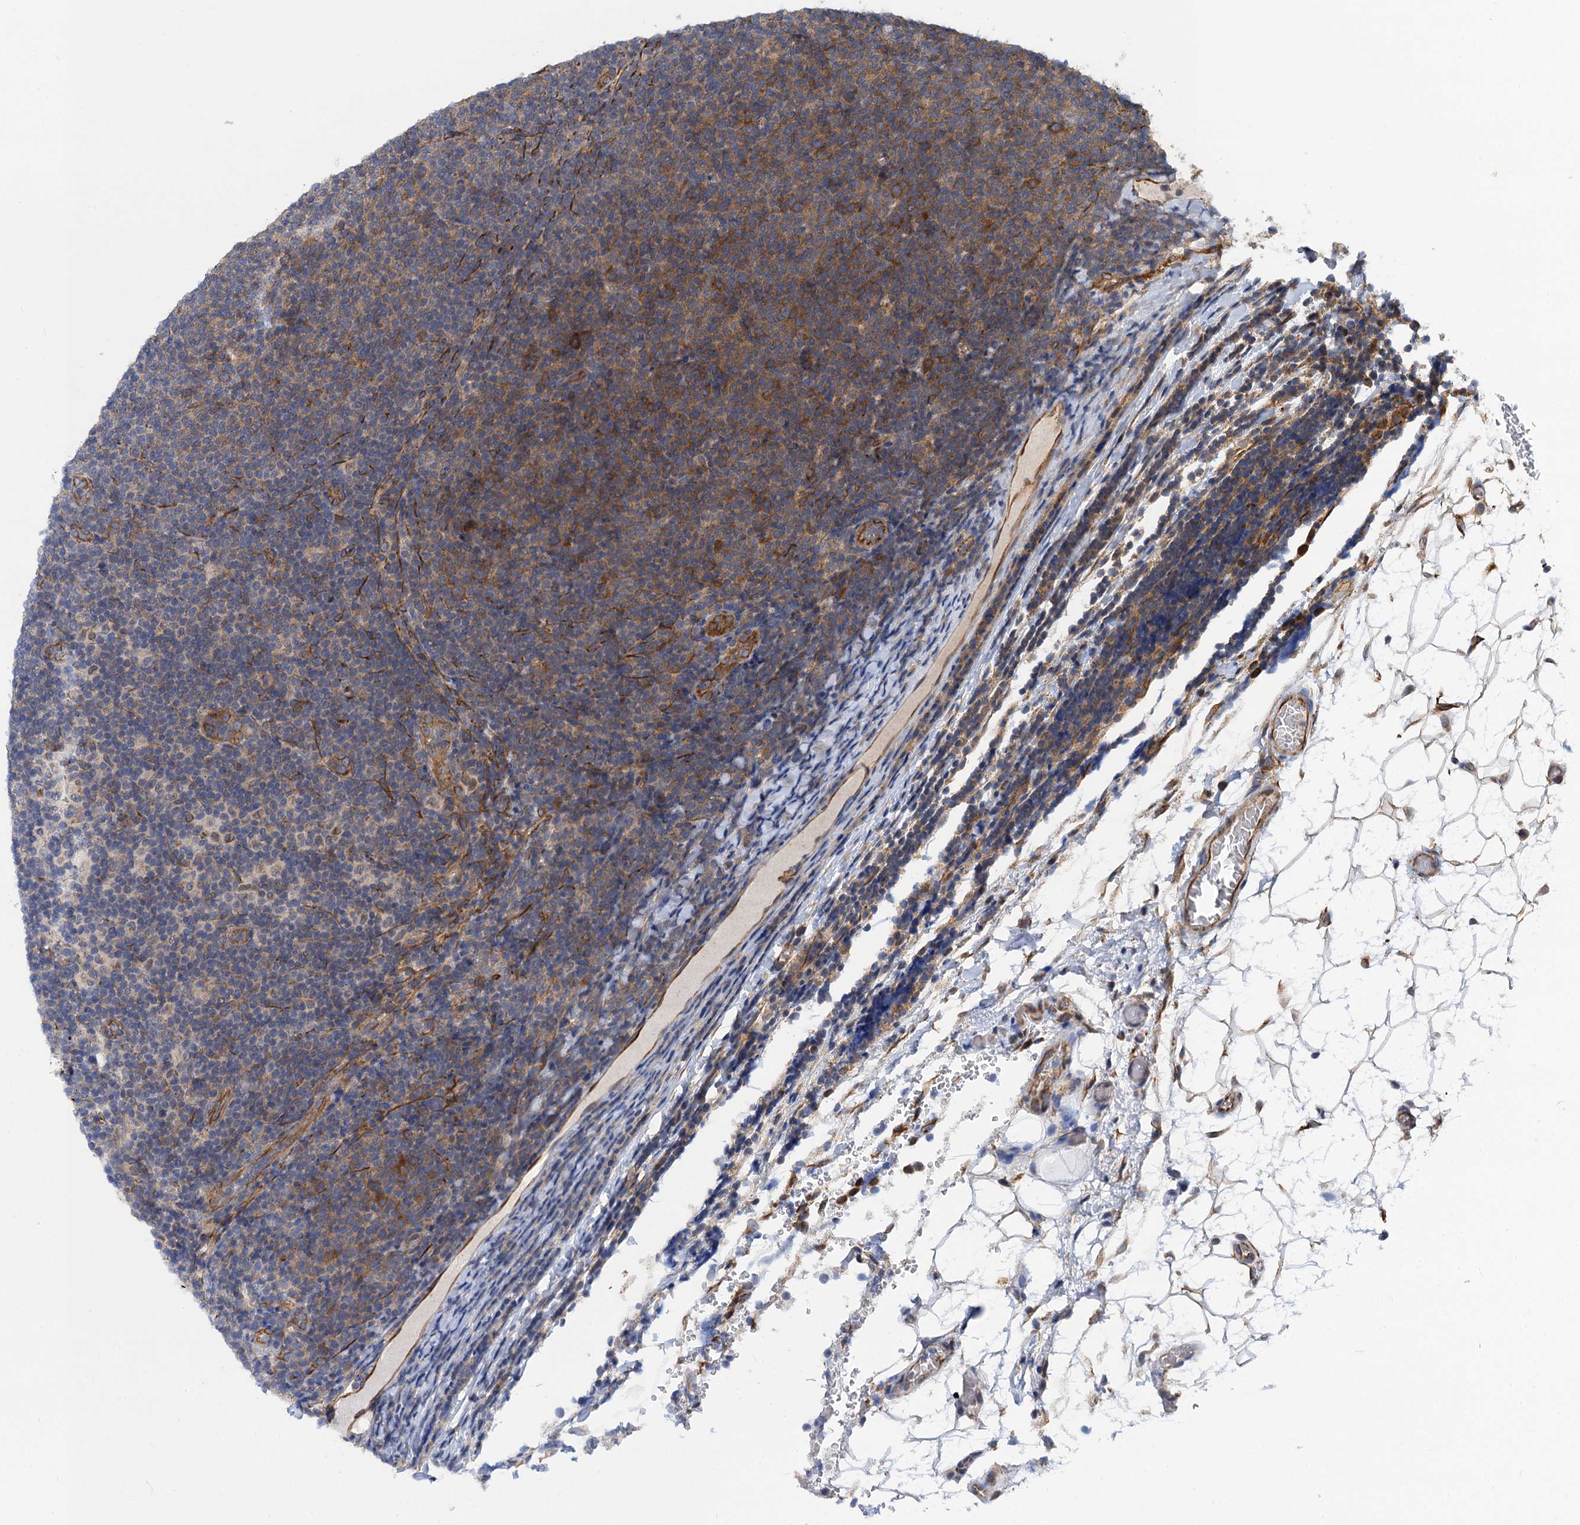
{"staining": {"intensity": "moderate", "quantity": "<25%", "location": "cytoplasmic/membranous"}, "tissue": "lymphoma", "cell_type": "Tumor cells", "image_type": "cancer", "snomed": [{"axis": "morphology", "description": "Malignant lymphoma, non-Hodgkin's type, Low grade"}, {"axis": "topography", "description": "Lymph node"}], "caption": "DAB (3,3'-diaminobenzidine) immunohistochemical staining of malignant lymphoma, non-Hodgkin's type (low-grade) demonstrates moderate cytoplasmic/membranous protein staining in about <25% of tumor cells.", "gene": "PJA2", "patient": {"sex": "male", "age": 66}}